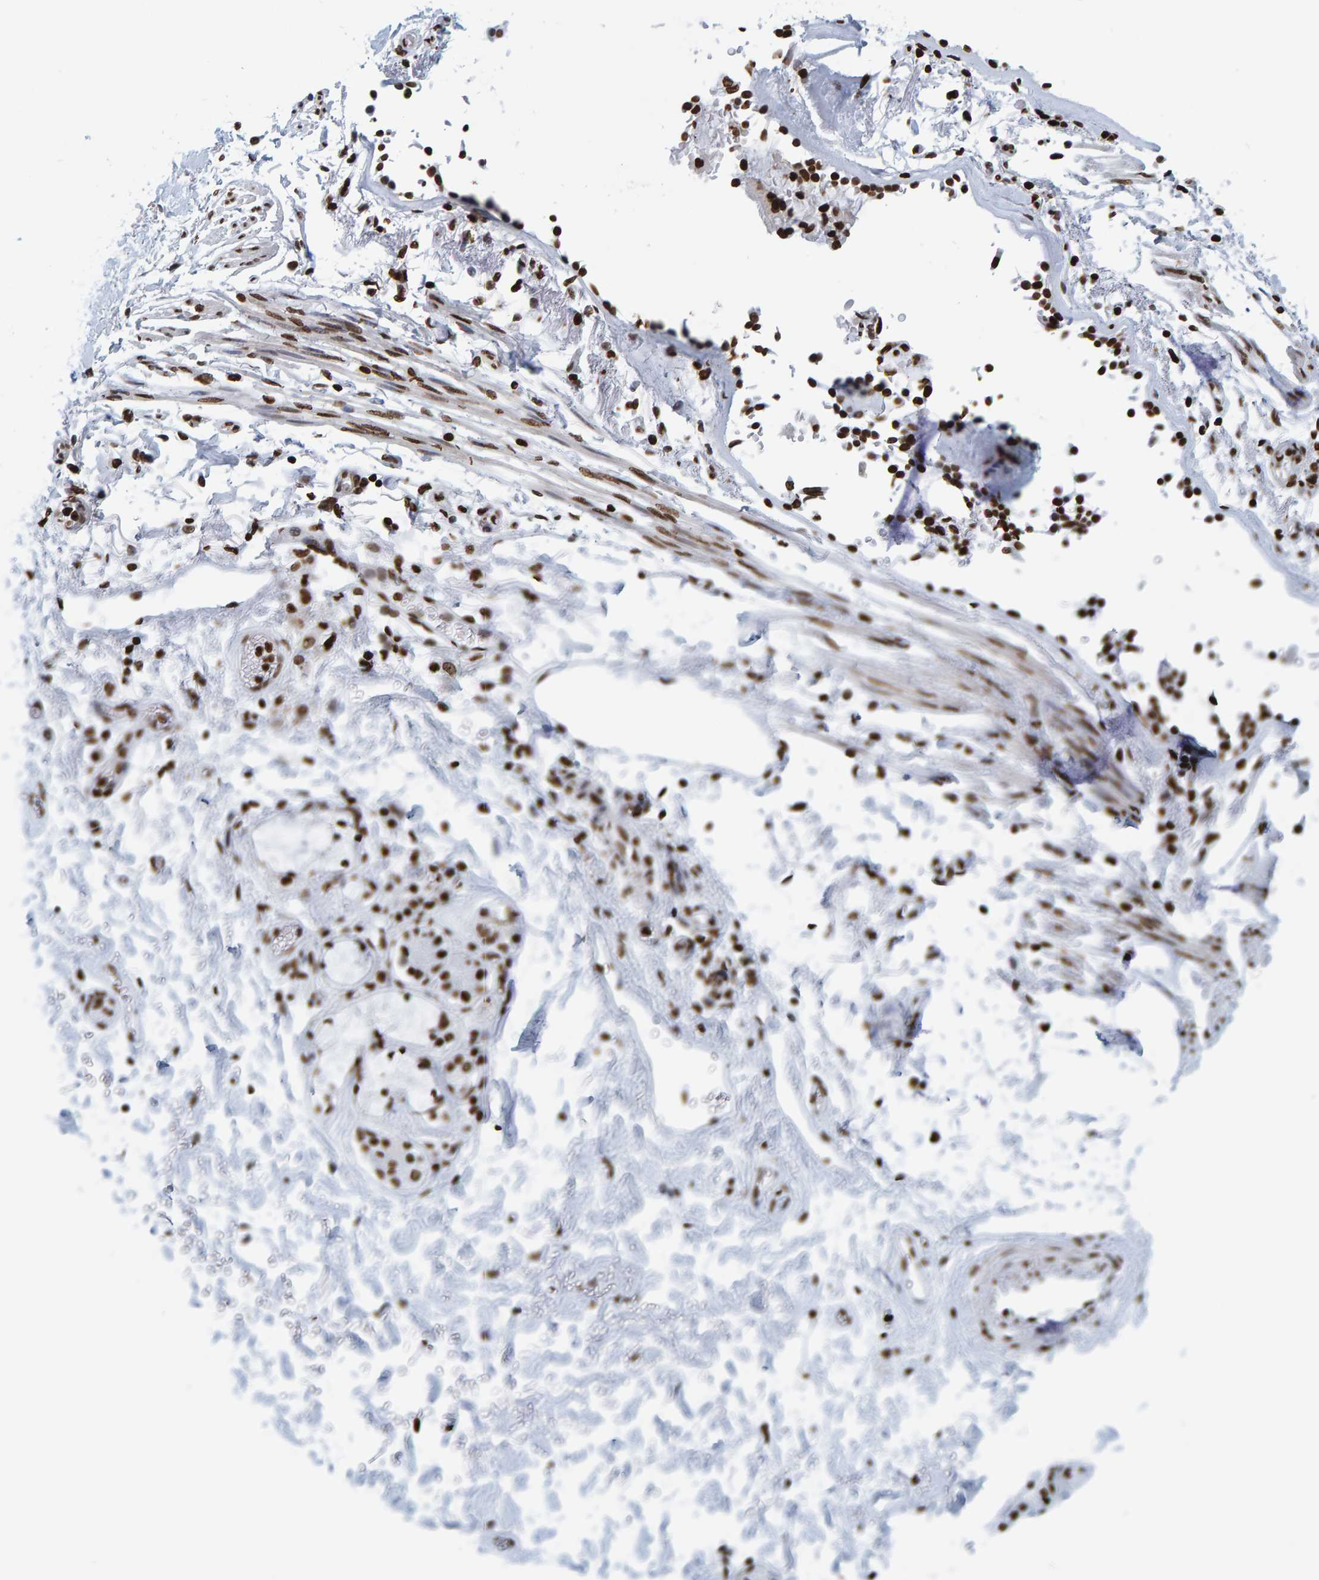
{"staining": {"intensity": "strong", "quantity": ">75%", "location": "nuclear"}, "tissue": "adipose tissue", "cell_type": "Adipocytes", "image_type": "normal", "snomed": [{"axis": "morphology", "description": "Normal tissue, NOS"}, {"axis": "topography", "description": "Cartilage tissue"}, {"axis": "topography", "description": "Lung"}], "caption": "IHC photomicrograph of unremarkable human adipose tissue stained for a protein (brown), which reveals high levels of strong nuclear expression in about >75% of adipocytes.", "gene": "BRF2", "patient": {"sex": "female", "age": 77}}